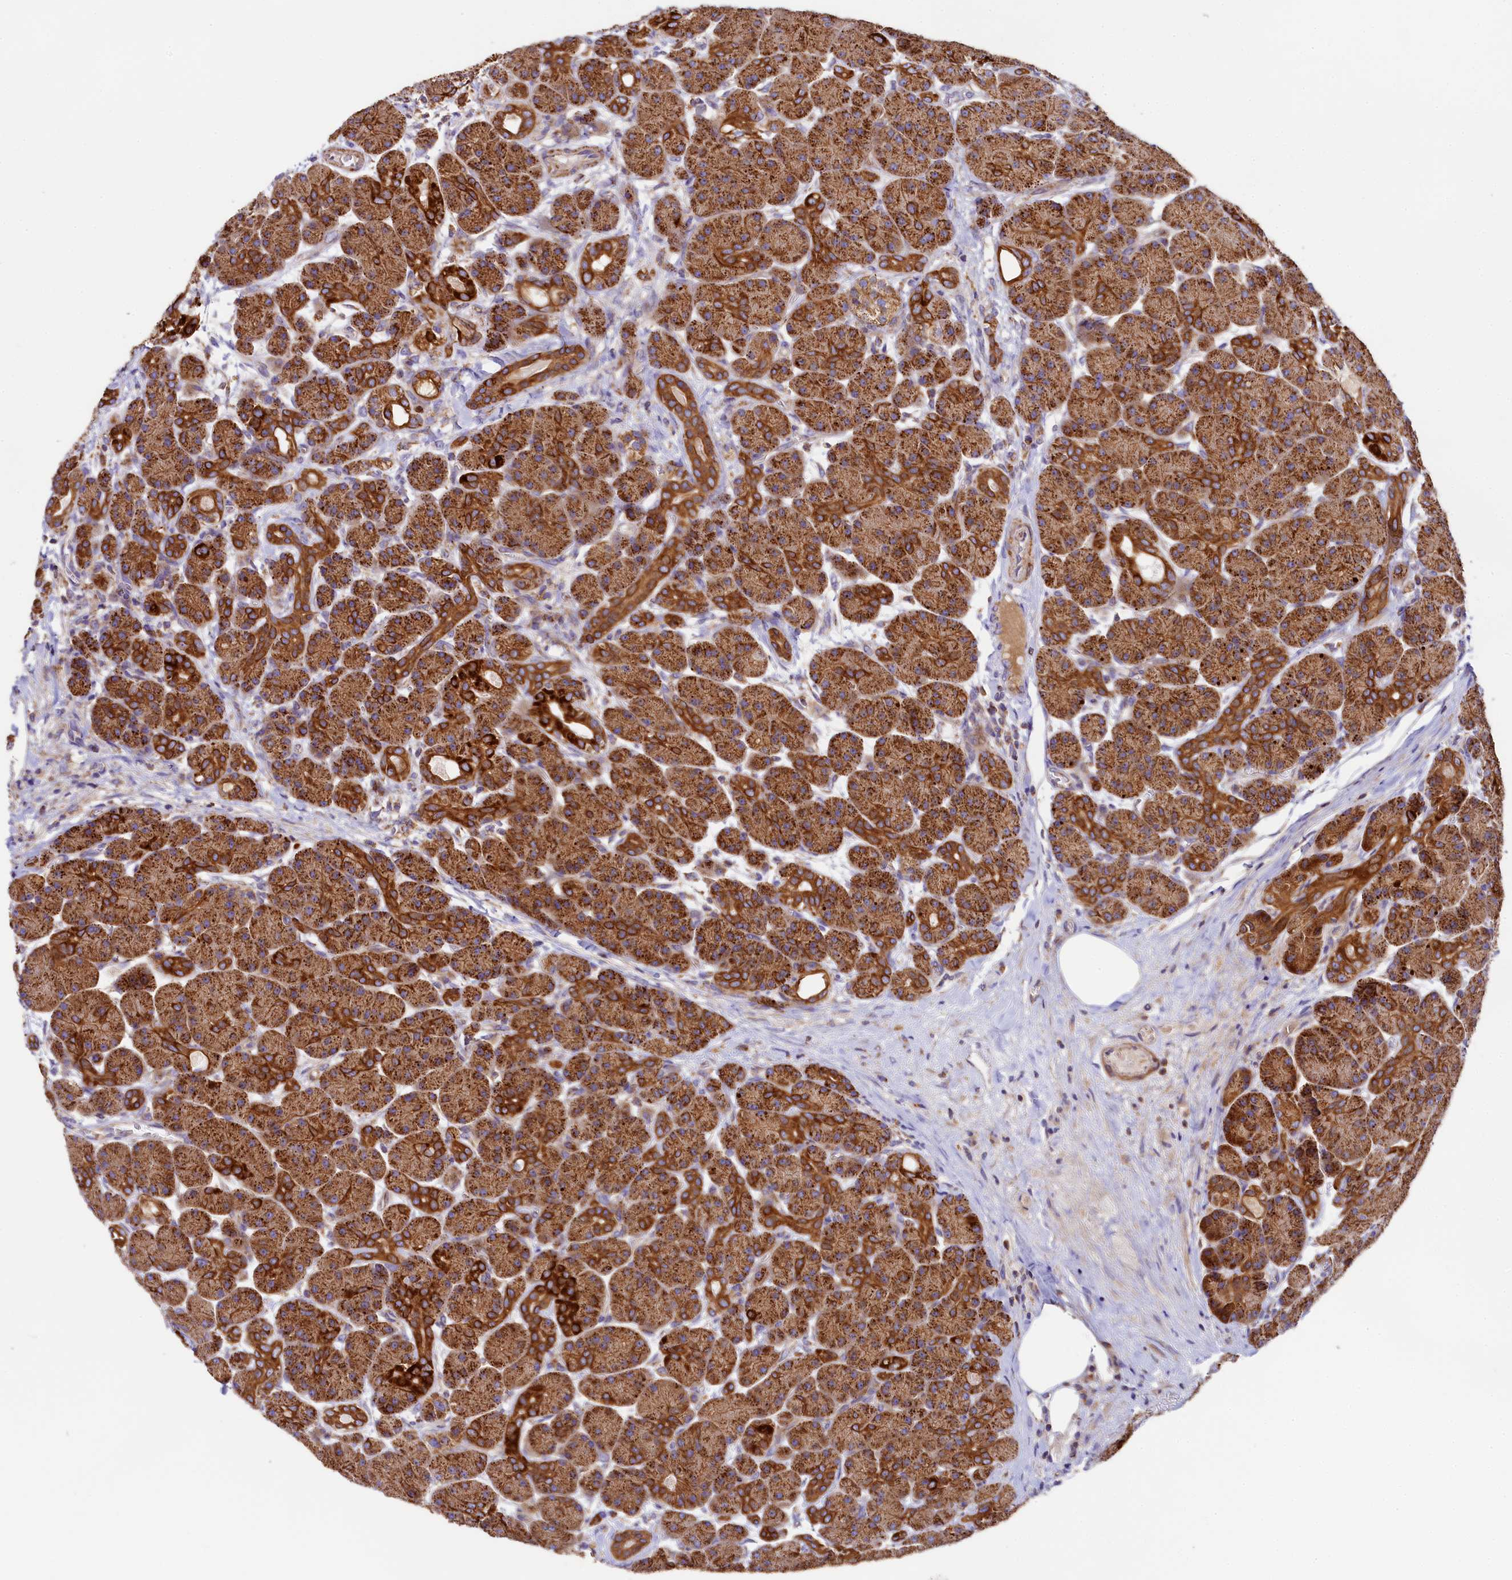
{"staining": {"intensity": "strong", "quantity": ">75%", "location": "cytoplasmic/membranous"}, "tissue": "pancreas", "cell_type": "Exocrine glandular cells", "image_type": "normal", "snomed": [{"axis": "morphology", "description": "Normal tissue, NOS"}, {"axis": "topography", "description": "Pancreas"}], "caption": "Immunohistochemical staining of normal human pancreas exhibits high levels of strong cytoplasmic/membranous positivity in about >75% of exocrine glandular cells.", "gene": "CLYBL", "patient": {"sex": "male", "age": 63}}